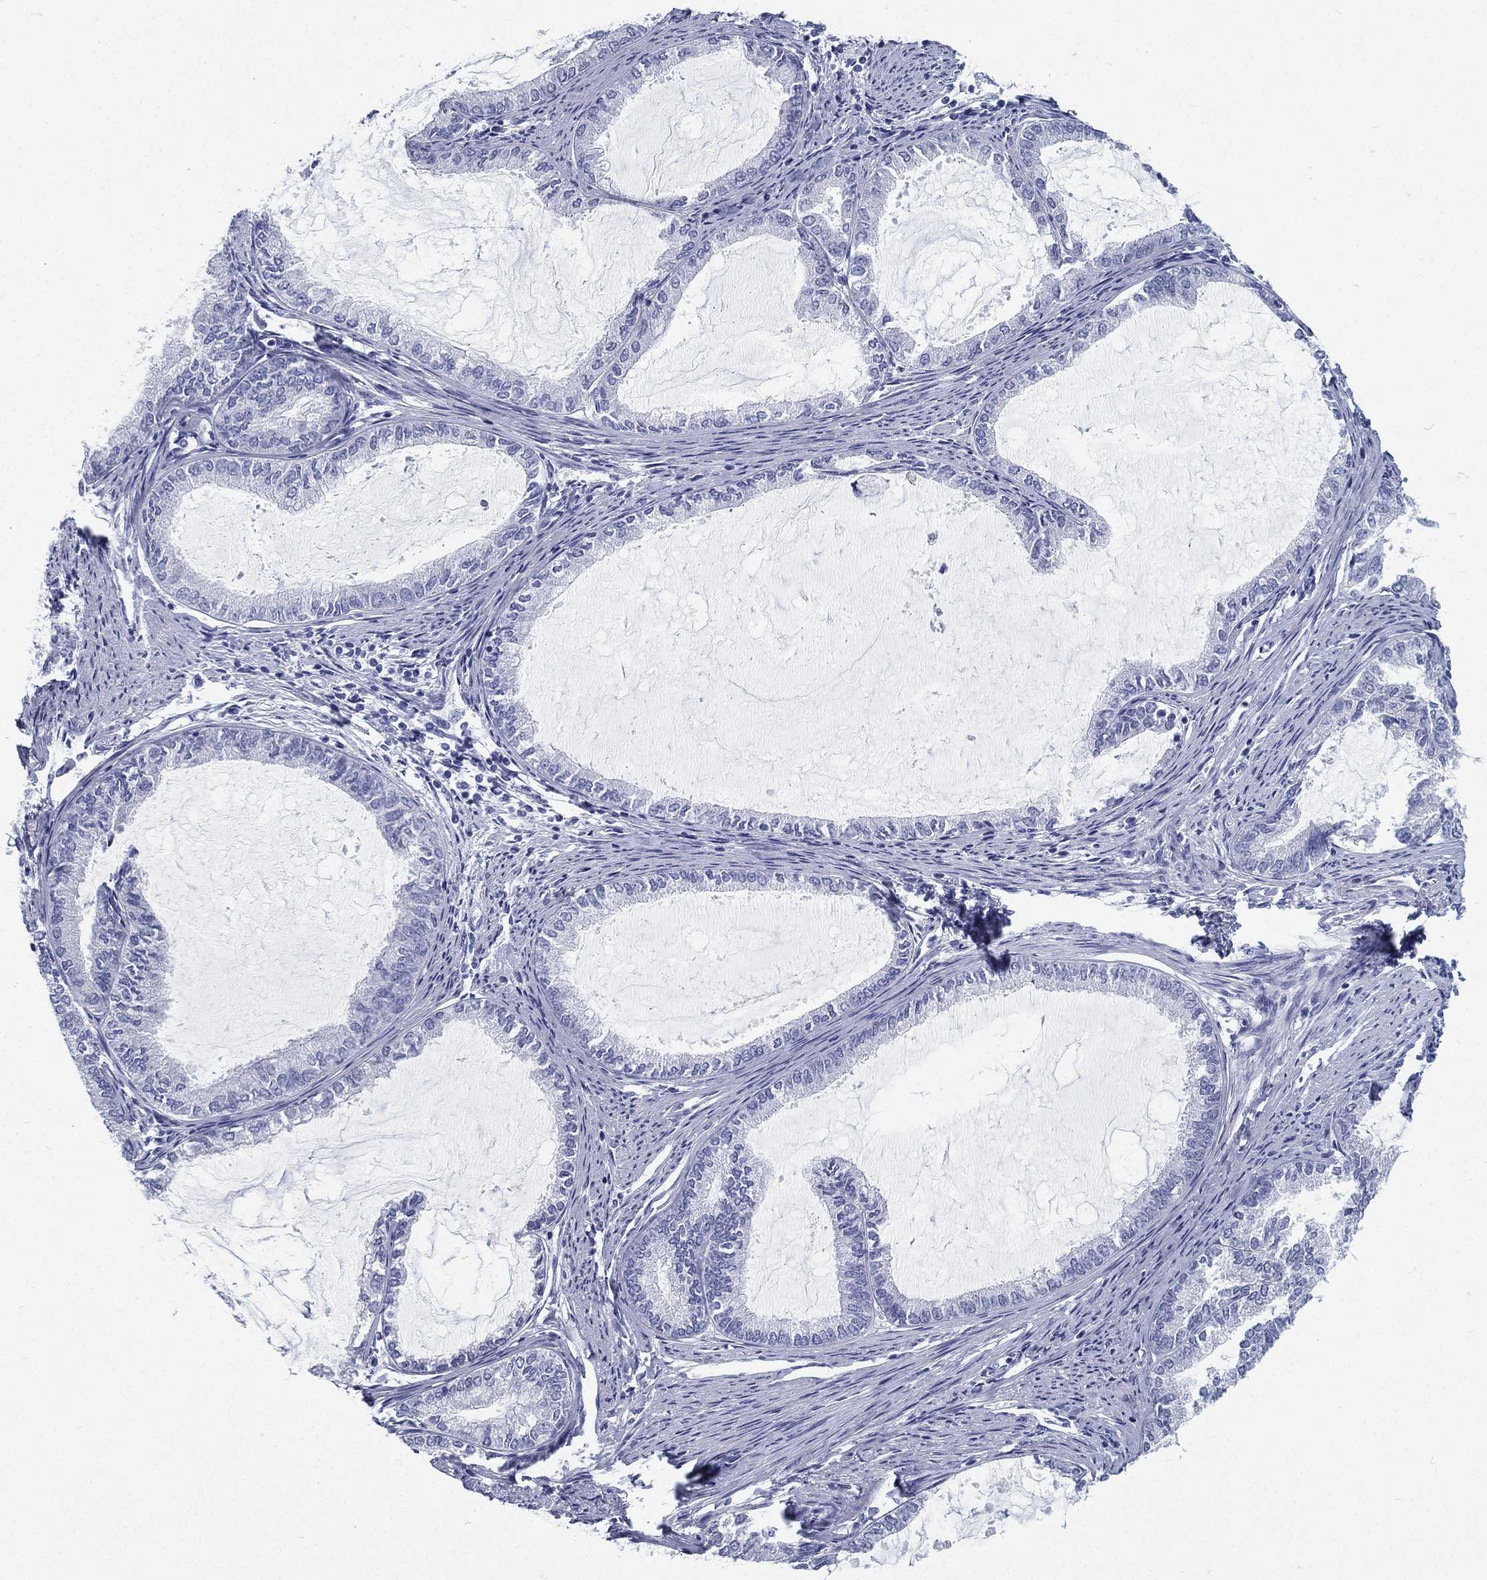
{"staining": {"intensity": "negative", "quantity": "none", "location": "none"}, "tissue": "endometrial cancer", "cell_type": "Tumor cells", "image_type": "cancer", "snomed": [{"axis": "morphology", "description": "Adenocarcinoma, NOS"}, {"axis": "topography", "description": "Endometrium"}], "caption": "Immunohistochemical staining of adenocarcinoma (endometrial) shows no significant staining in tumor cells.", "gene": "ATP1B2", "patient": {"sex": "female", "age": 86}}